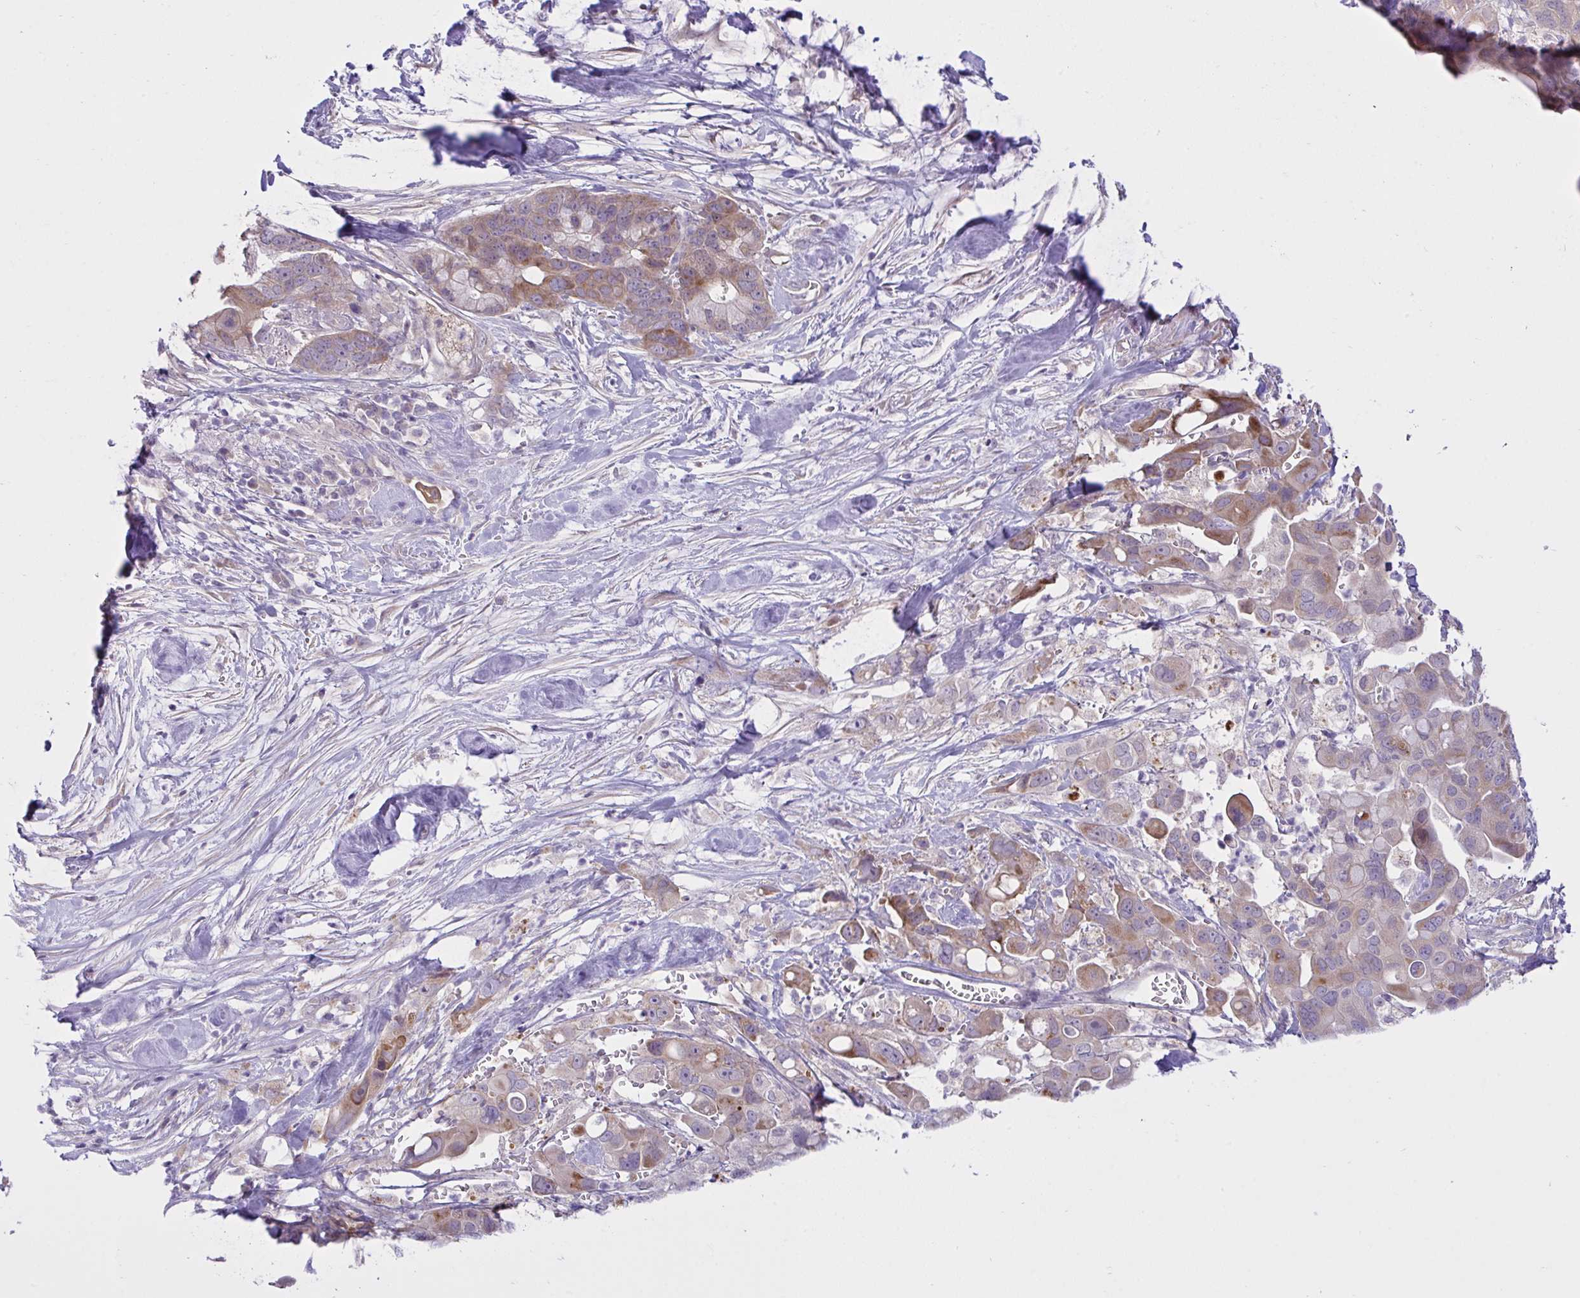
{"staining": {"intensity": "moderate", "quantity": "25%-75%", "location": "cytoplasmic/membranous"}, "tissue": "pancreatic cancer", "cell_type": "Tumor cells", "image_type": "cancer", "snomed": [{"axis": "morphology", "description": "Adenocarcinoma, NOS"}, {"axis": "topography", "description": "Pancreas"}], "caption": "Pancreatic cancer (adenocarcinoma) was stained to show a protein in brown. There is medium levels of moderate cytoplasmic/membranous positivity in about 25%-75% of tumor cells.", "gene": "SYNPO2L", "patient": {"sex": "male", "age": 68}}